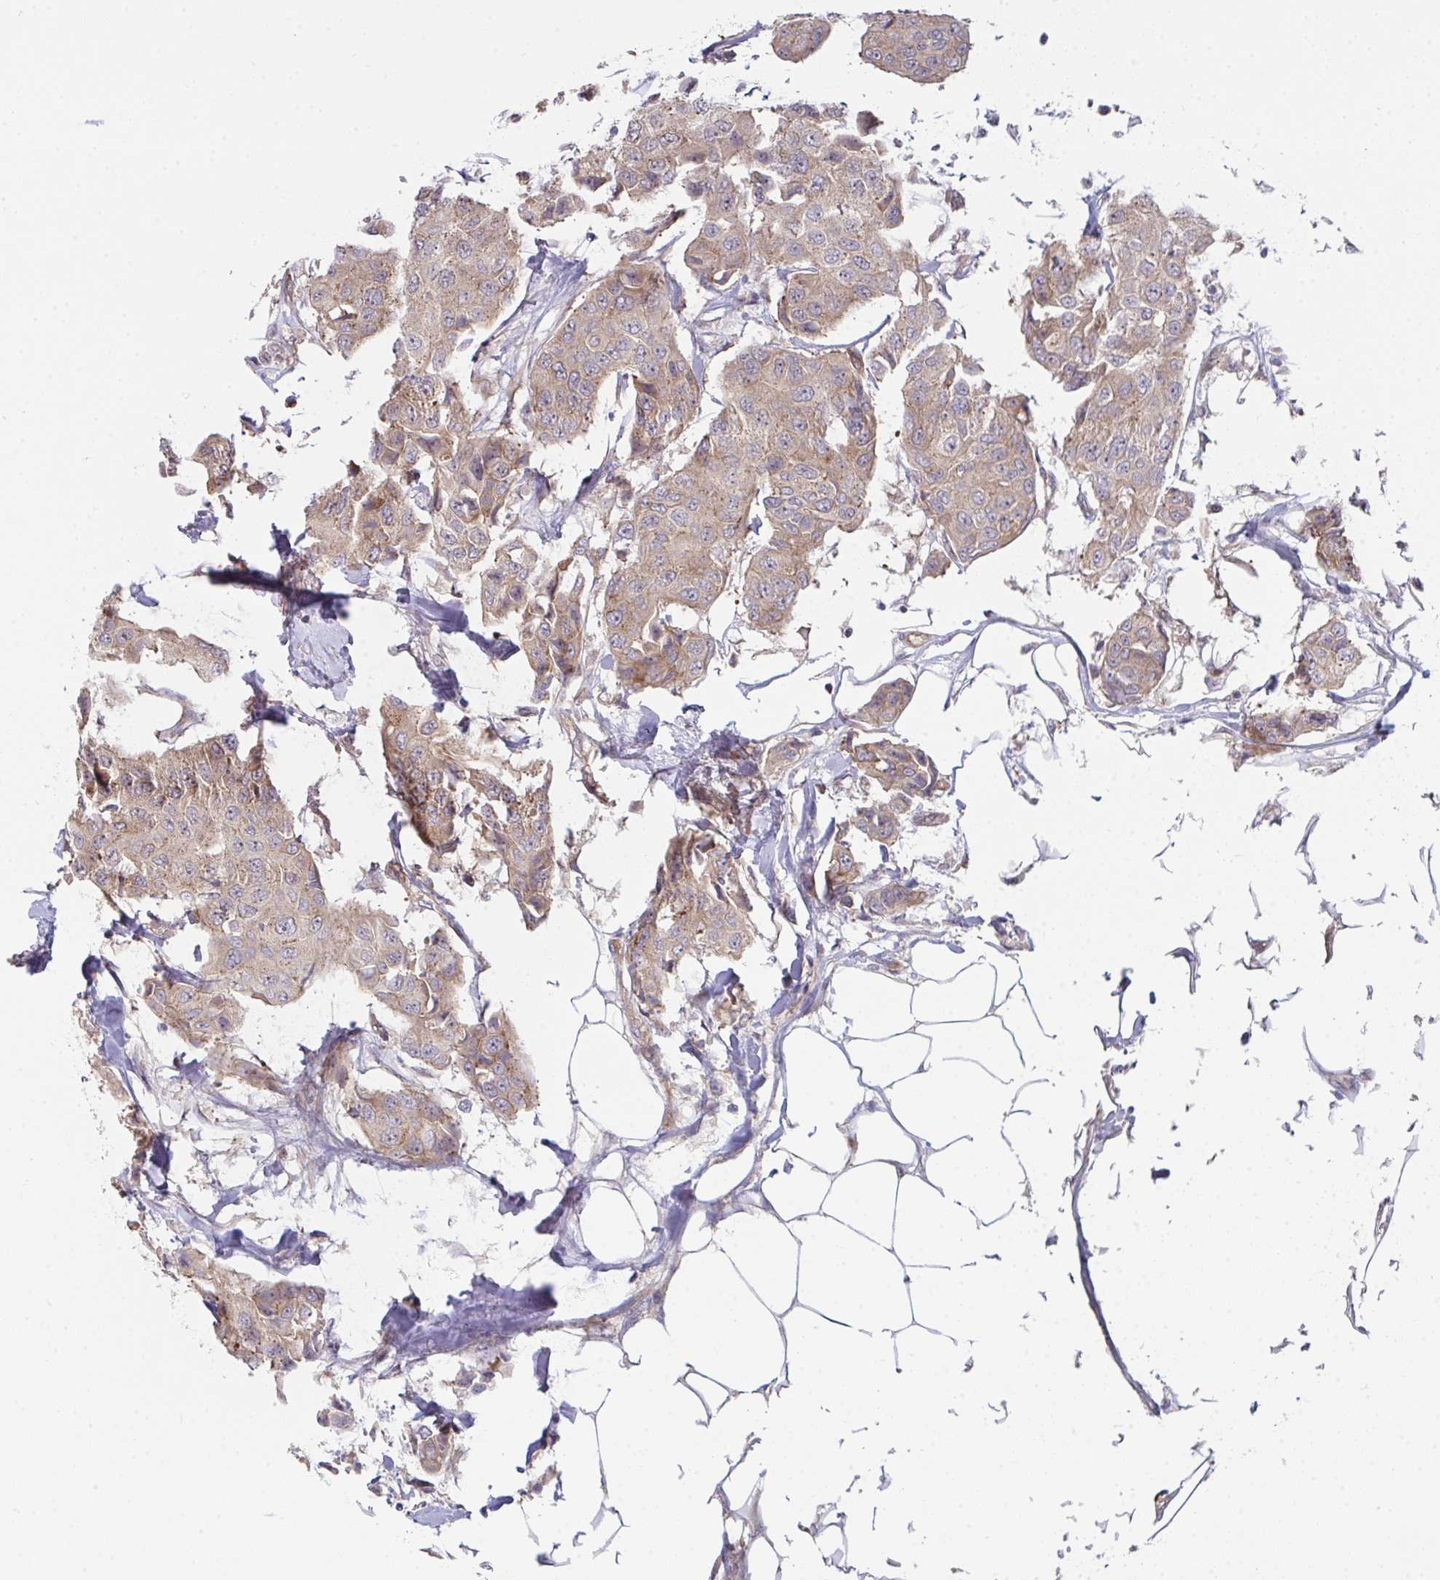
{"staining": {"intensity": "weak", "quantity": ">75%", "location": "cytoplasmic/membranous"}, "tissue": "breast cancer", "cell_type": "Tumor cells", "image_type": "cancer", "snomed": [{"axis": "morphology", "description": "Duct carcinoma"}, {"axis": "topography", "description": "Breast"}, {"axis": "topography", "description": "Lymph node"}], "caption": "High-magnification brightfield microscopy of breast cancer (intraductal carcinoma) stained with DAB (3,3'-diaminobenzidine) (brown) and counterstained with hematoxylin (blue). tumor cells exhibit weak cytoplasmic/membranous expression is identified in approximately>75% of cells. (DAB (3,3'-diaminobenzidine) IHC, brown staining for protein, blue staining for nuclei).", "gene": "CASP9", "patient": {"sex": "female", "age": 80}}